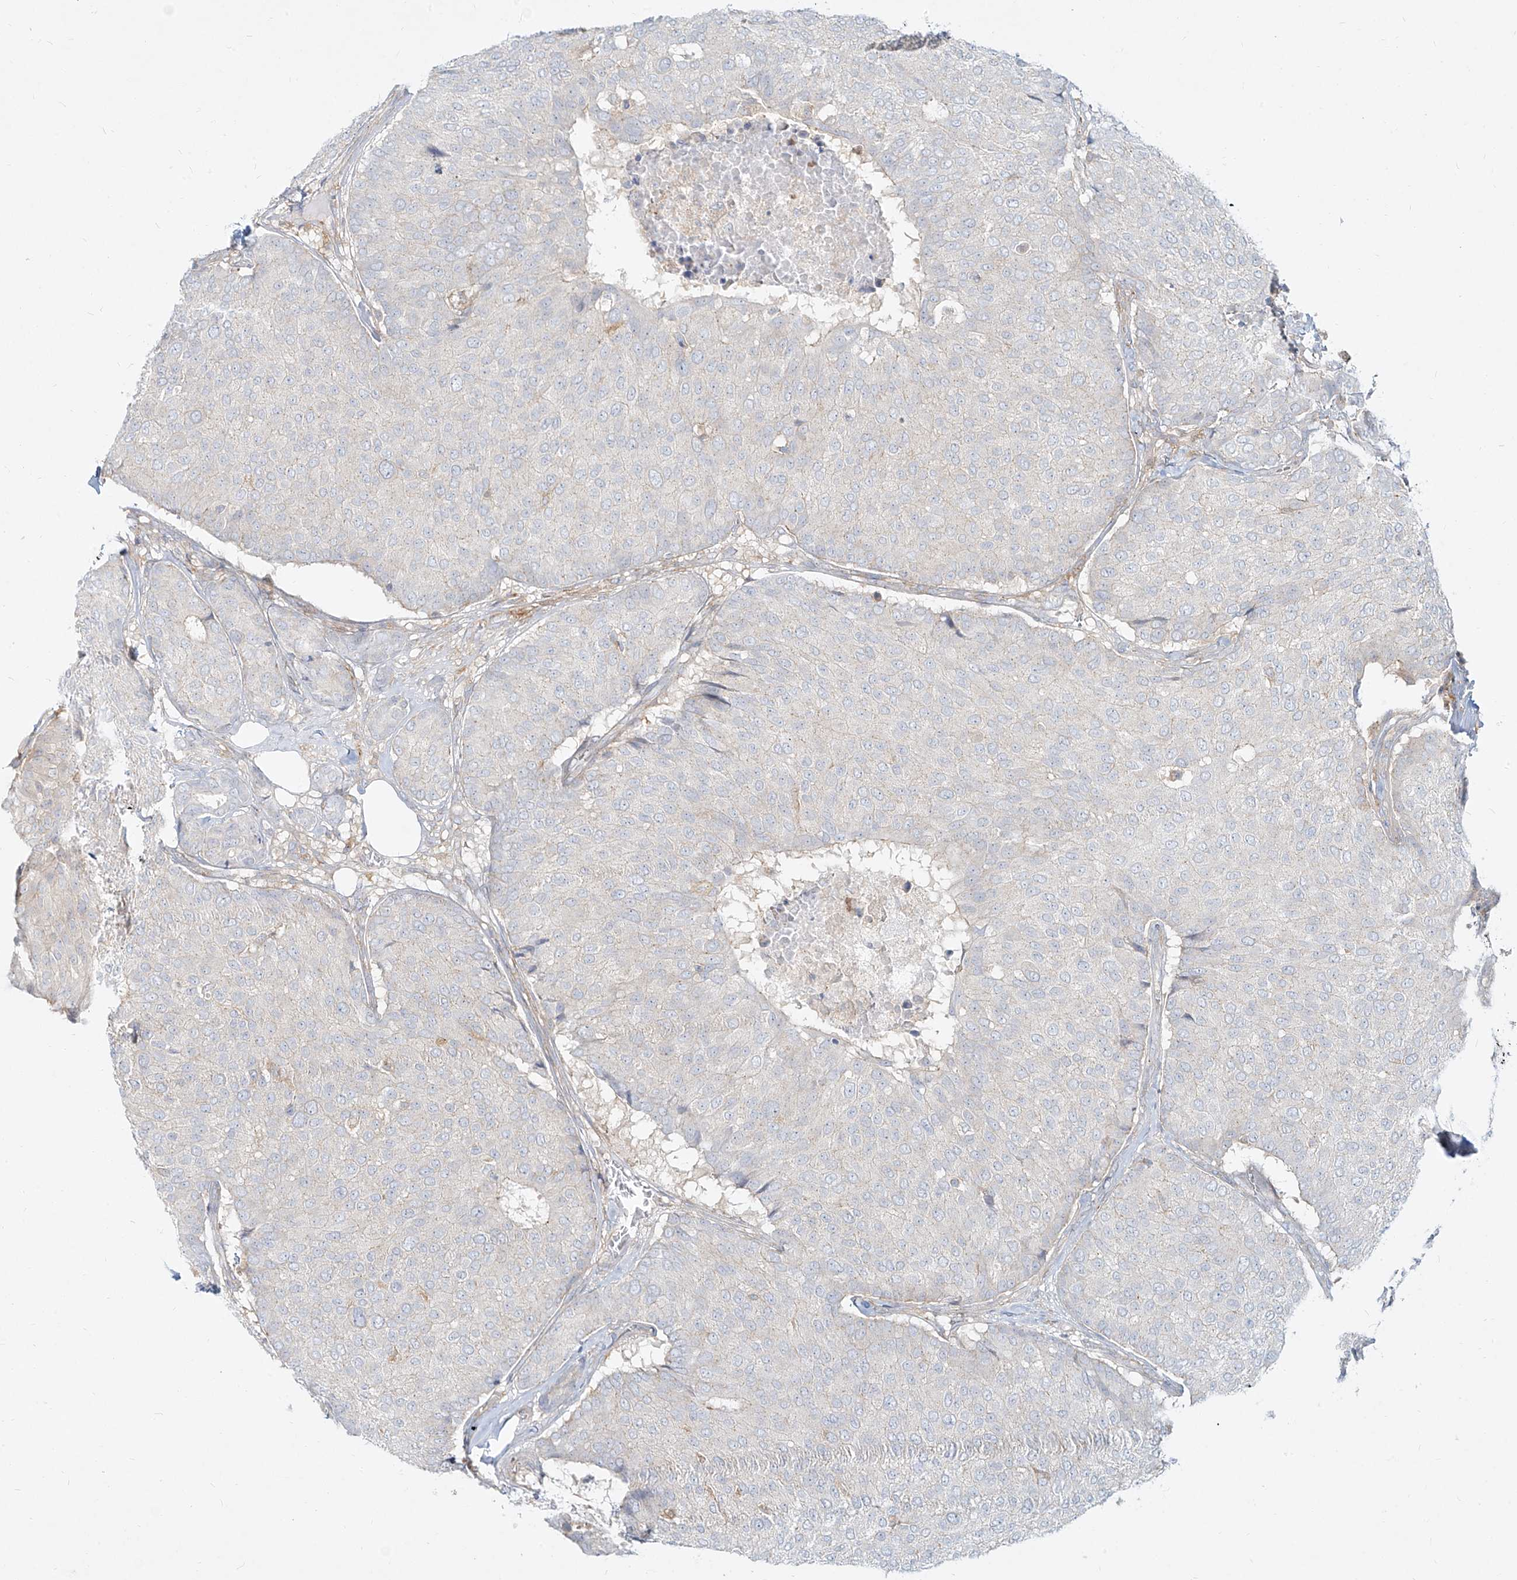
{"staining": {"intensity": "negative", "quantity": "none", "location": "none"}, "tissue": "breast cancer", "cell_type": "Tumor cells", "image_type": "cancer", "snomed": [{"axis": "morphology", "description": "Duct carcinoma"}, {"axis": "topography", "description": "Breast"}], "caption": "A photomicrograph of breast cancer stained for a protein shows no brown staining in tumor cells.", "gene": "SLC2A12", "patient": {"sex": "female", "age": 75}}